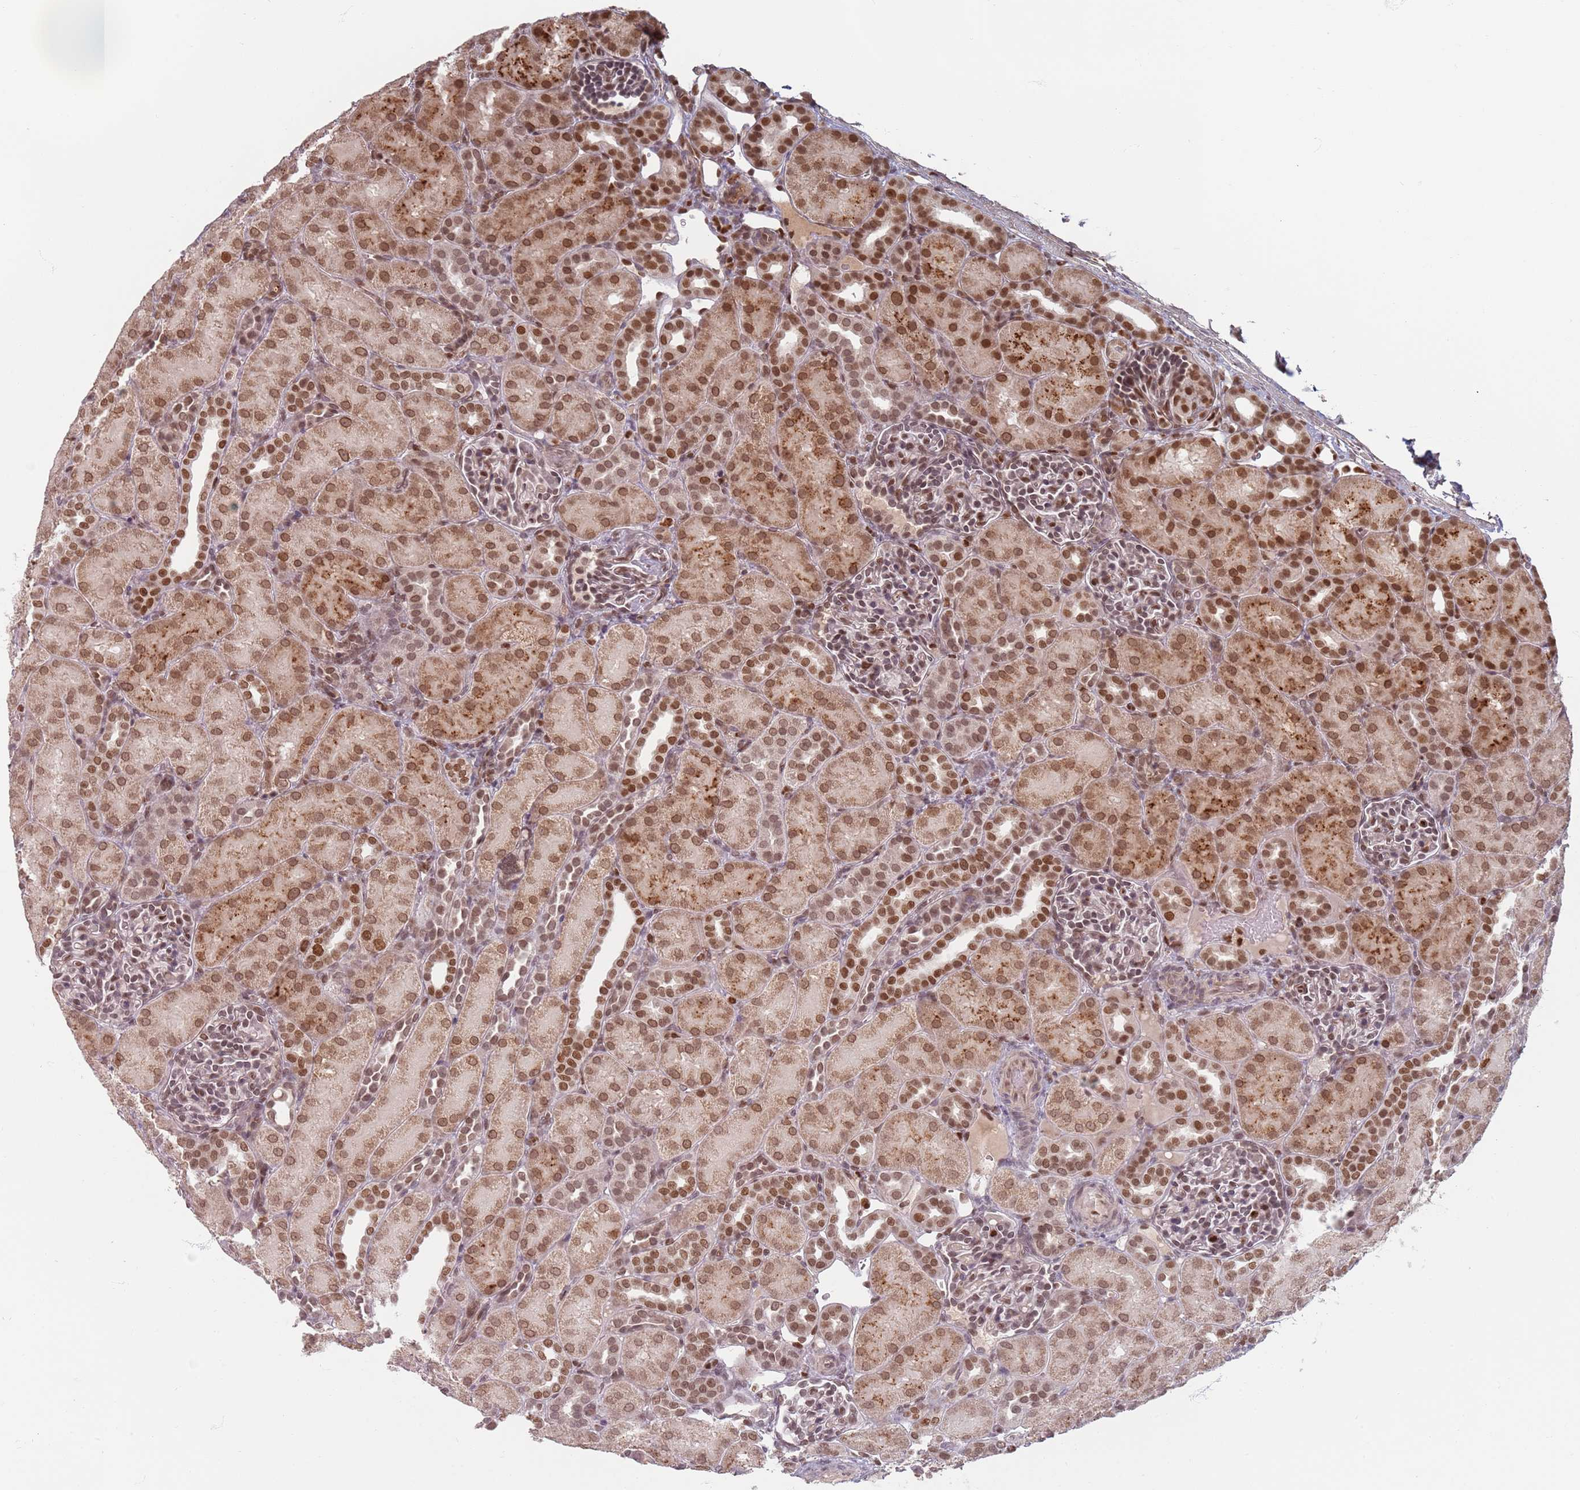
{"staining": {"intensity": "strong", "quantity": "25%-75%", "location": "nuclear"}, "tissue": "kidney", "cell_type": "Cells in glomeruli", "image_type": "normal", "snomed": [{"axis": "morphology", "description": "Normal tissue, NOS"}, {"axis": "topography", "description": "Kidney"}], "caption": "Cells in glomeruli demonstrate strong nuclear expression in about 25%-75% of cells in benign kidney. Immunohistochemistry stains the protein in brown and the nuclei are stained blue.", "gene": "NUP50", "patient": {"sex": "male", "age": 1}}